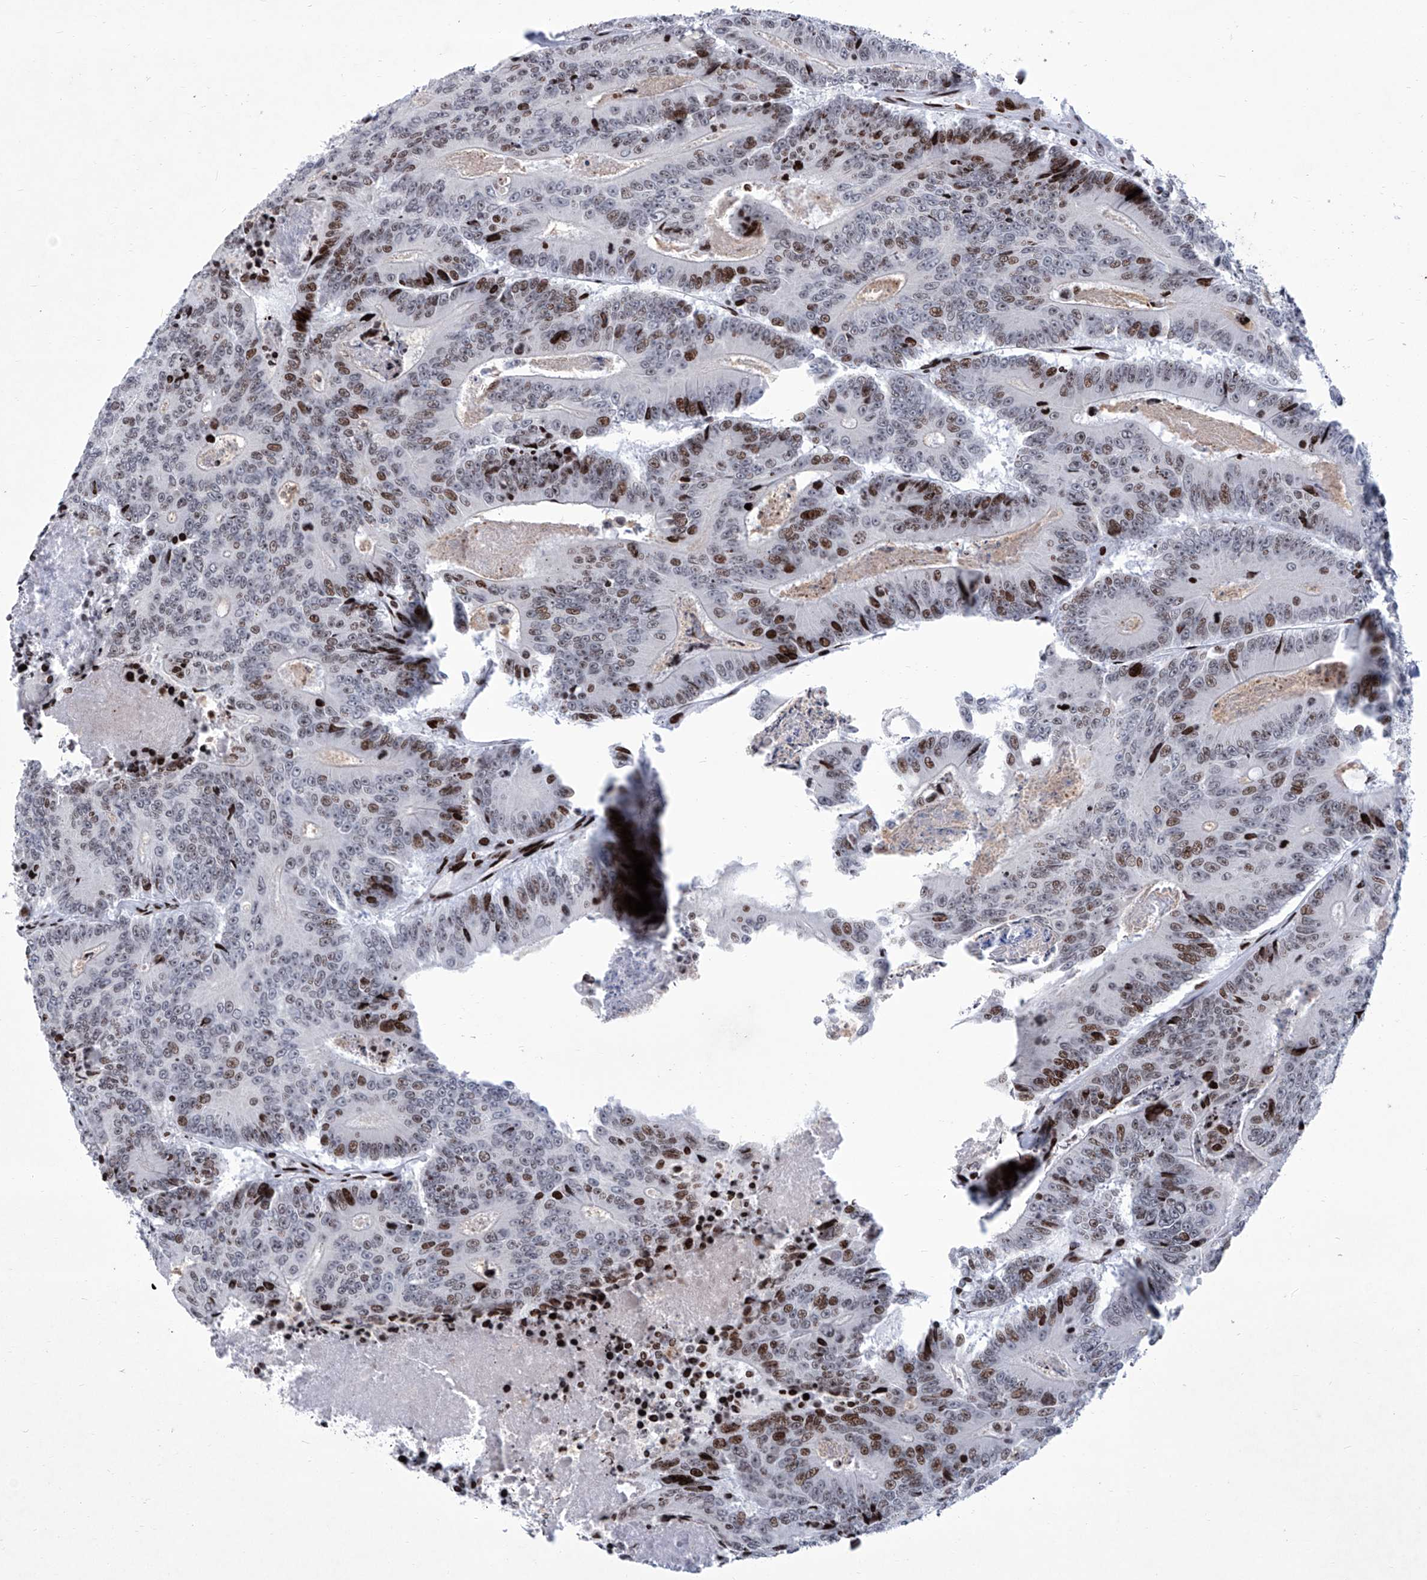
{"staining": {"intensity": "moderate", "quantity": "25%-75%", "location": "nuclear"}, "tissue": "colorectal cancer", "cell_type": "Tumor cells", "image_type": "cancer", "snomed": [{"axis": "morphology", "description": "Adenocarcinoma, NOS"}, {"axis": "topography", "description": "Colon"}], "caption": "Immunohistochemistry of adenocarcinoma (colorectal) reveals medium levels of moderate nuclear staining in approximately 25%-75% of tumor cells. Ihc stains the protein of interest in brown and the nuclei are stained blue.", "gene": "HEY2", "patient": {"sex": "male", "age": 83}}